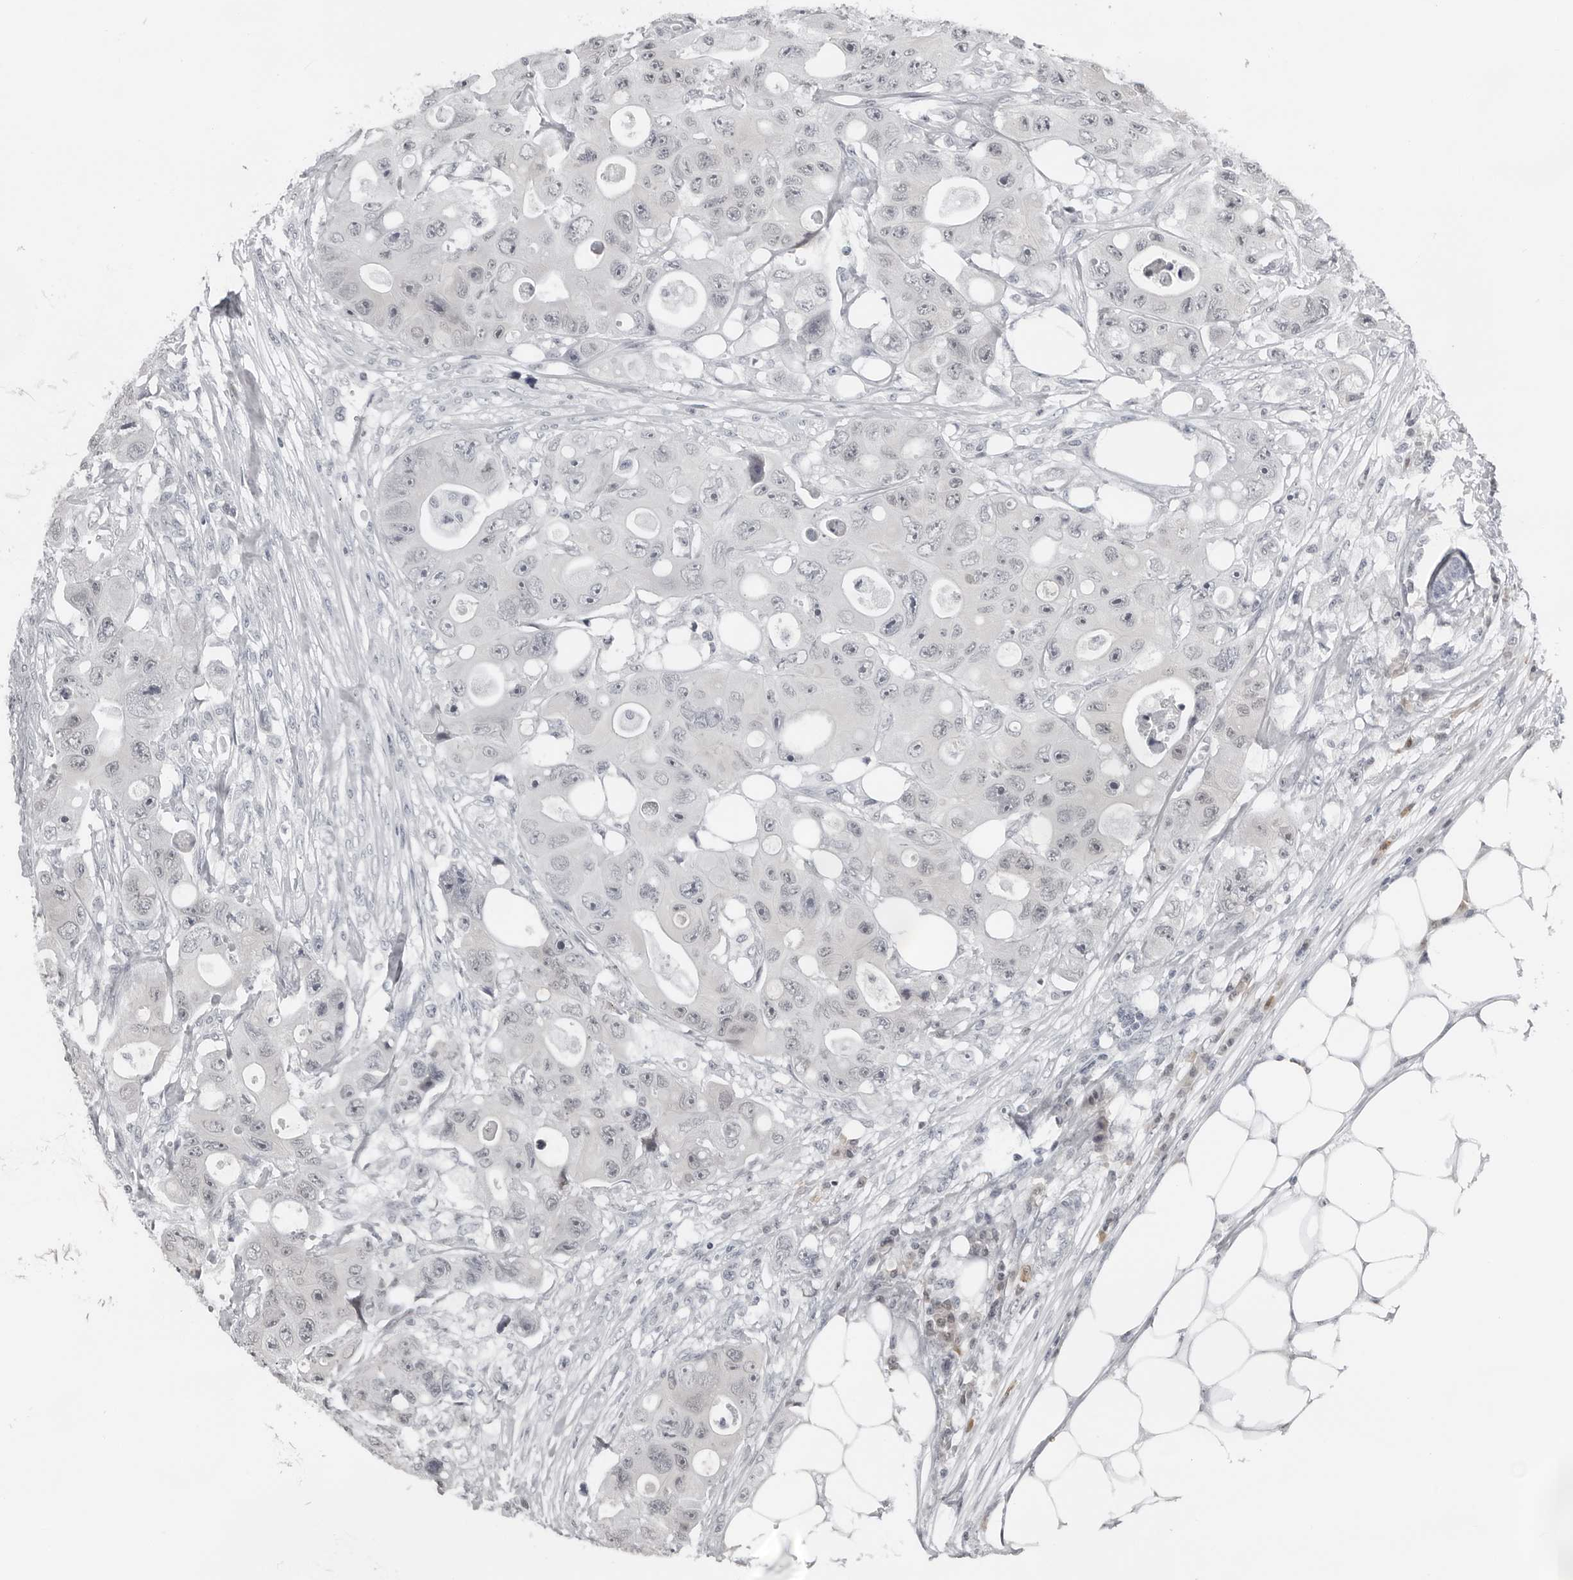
{"staining": {"intensity": "negative", "quantity": "none", "location": "none"}, "tissue": "colorectal cancer", "cell_type": "Tumor cells", "image_type": "cancer", "snomed": [{"axis": "morphology", "description": "Adenocarcinoma, NOS"}, {"axis": "topography", "description": "Colon"}], "caption": "This photomicrograph is of colorectal cancer stained with immunohistochemistry (IHC) to label a protein in brown with the nuclei are counter-stained blue. There is no positivity in tumor cells. (Brightfield microscopy of DAB immunohistochemistry at high magnification).", "gene": "PPP1R42", "patient": {"sex": "female", "age": 46}}